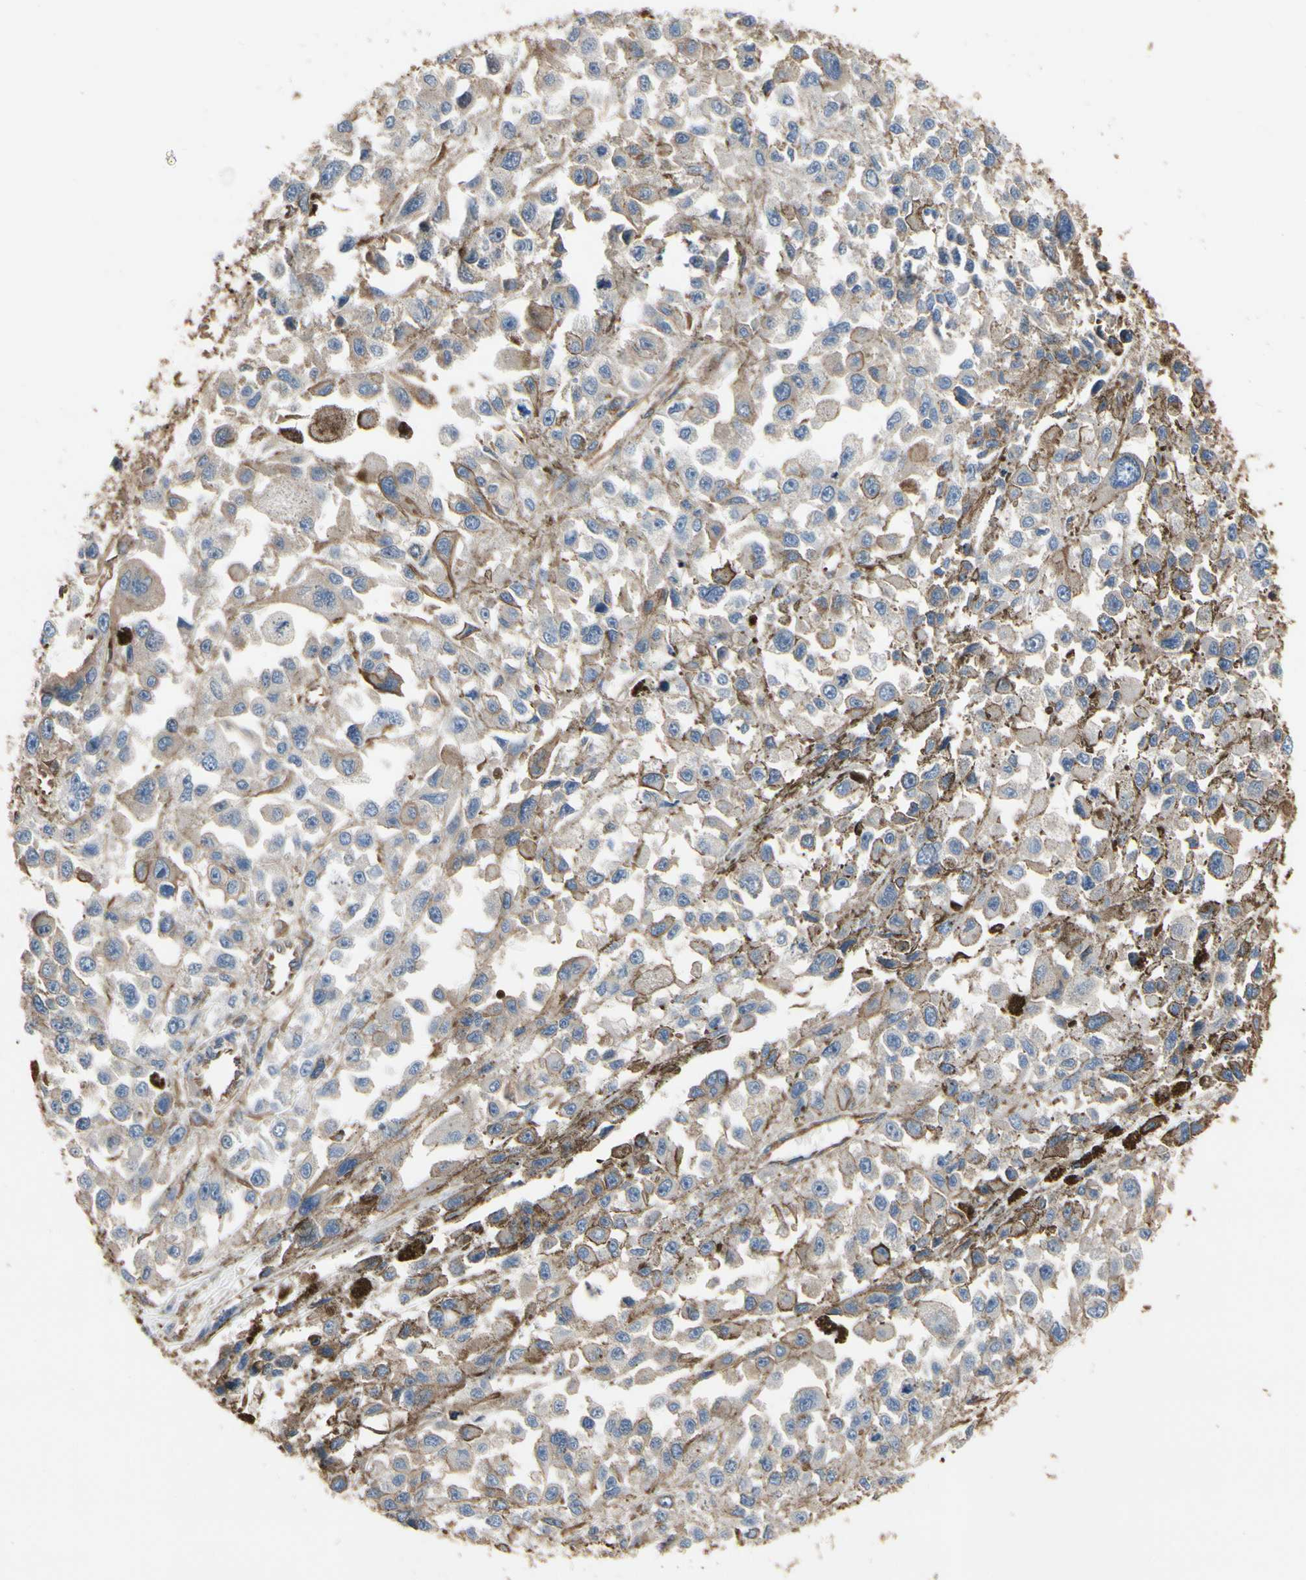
{"staining": {"intensity": "moderate", "quantity": "<25%", "location": "cytoplasmic/membranous"}, "tissue": "melanoma", "cell_type": "Tumor cells", "image_type": "cancer", "snomed": [{"axis": "morphology", "description": "Malignant melanoma, Metastatic site"}, {"axis": "topography", "description": "Lymph node"}], "caption": "Immunohistochemical staining of human melanoma shows moderate cytoplasmic/membranous protein expression in approximately <25% of tumor cells. The staining is performed using DAB (3,3'-diaminobenzidine) brown chromogen to label protein expression. The nuclei are counter-stained blue using hematoxylin.", "gene": "PDZK1", "patient": {"sex": "male", "age": 59}}